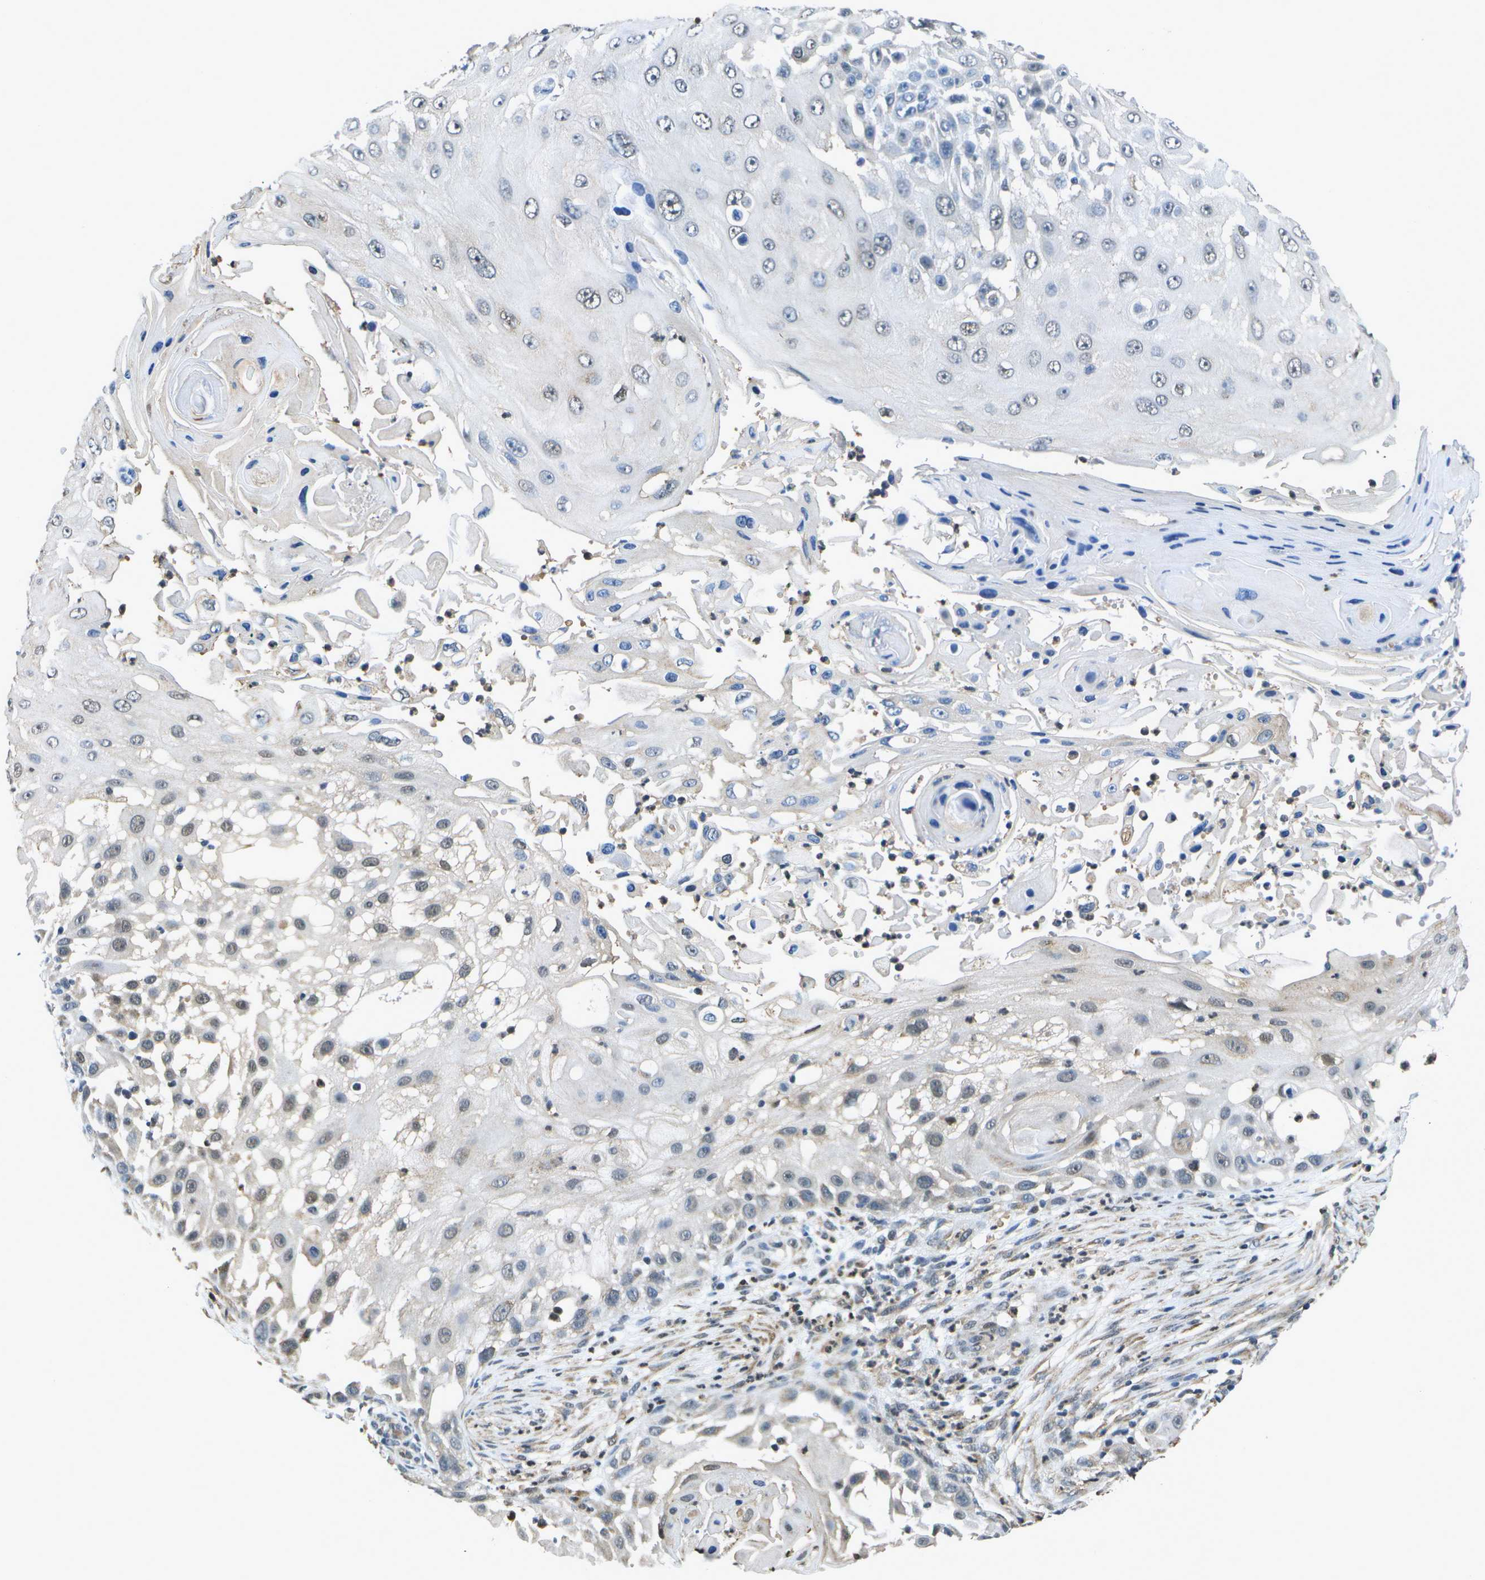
{"staining": {"intensity": "weak", "quantity": "<25%", "location": "nuclear"}, "tissue": "skin cancer", "cell_type": "Tumor cells", "image_type": "cancer", "snomed": [{"axis": "morphology", "description": "Squamous cell carcinoma, NOS"}, {"axis": "topography", "description": "Skin"}], "caption": "Skin squamous cell carcinoma stained for a protein using immunohistochemistry reveals no staining tumor cells.", "gene": "DSE", "patient": {"sex": "female", "age": 44}}